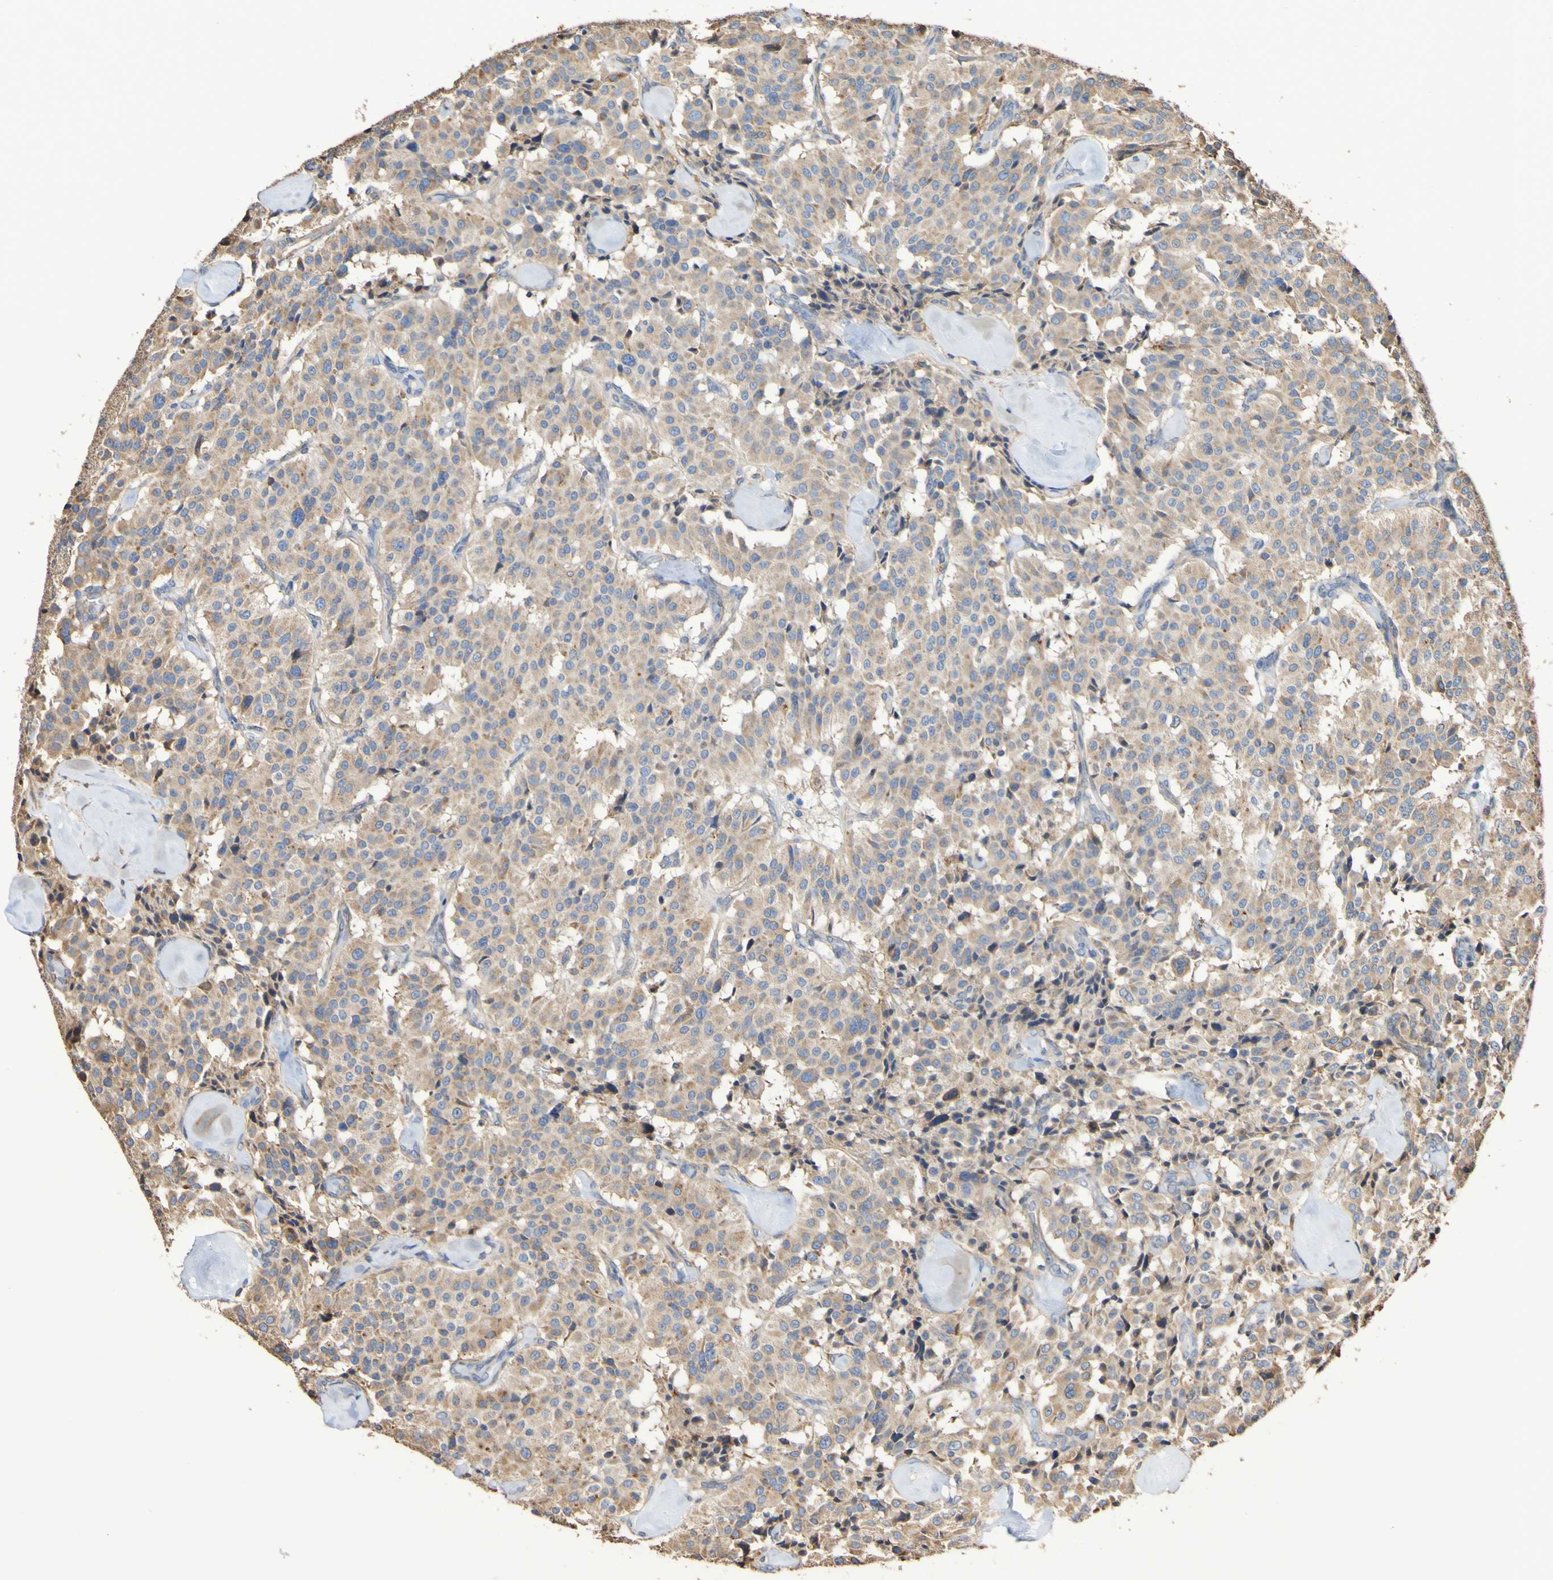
{"staining": {"intensity": "weak", "quantity": ">75%", "location": "cytoplasmic/membranous"}, "tissue": "carcinoid", "cell_type": "Tumor cells", "image_type": "cancer", "snomed": [{"axis": "morphology", "description": "Carcinoid, malignant, NOS"}, {"axis": "topography", "description": "Lung"}], "caption": "Immunohistochemistry of carcinoid reveals low levels of weak cytoplasmic/membranous positivity in approximately >75% of tumor cells. (Stains: DAB in brown, nuclei in blue, Microscopy: brightfield microscopy at high magnification).", "gene": "RAB11A", "patient": {"sex": "male", "age": 30}}